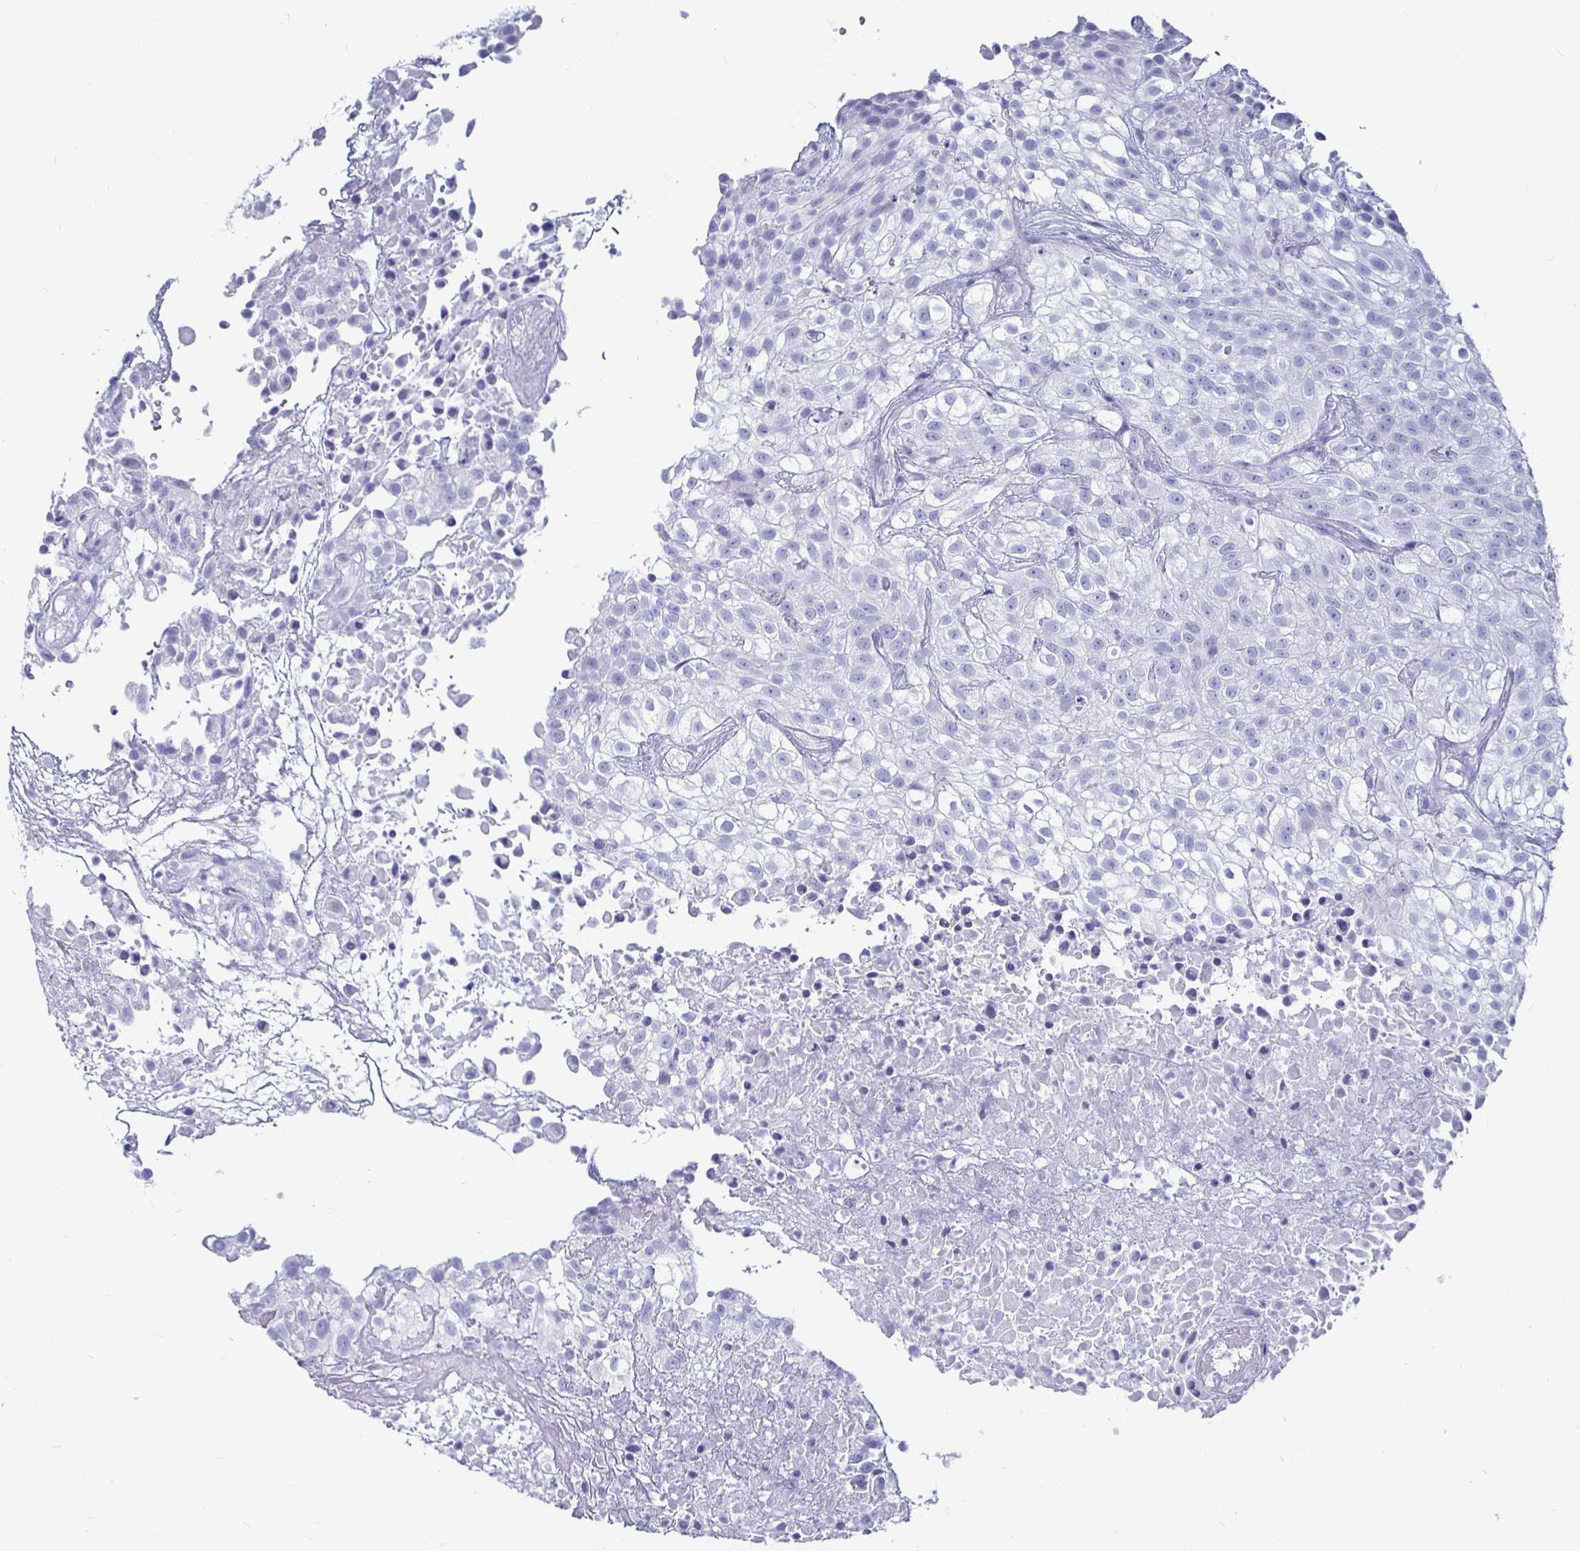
{"staining": {"intensity": "negative", "quantity": "none", "location": "none"}, "tissue": "urothelial cancer", "cell_type": "Tumor cells", "image_type": "cancer", "snomed": [{"axis": "morphology", "description": "Urothelial carcinoma, High grade"}, {"axis": "topography", "description": "Urinary bladder"}], "caption": "A histopathology image of human high-grade urothelial carcinoma is negative for staining in tumor cells. (DAB (3,3'-diaminobenzidine) IHC with hematoxylin counter stain).", "gene": "CA9", "patient": {"sex": "male", "age": 56}}